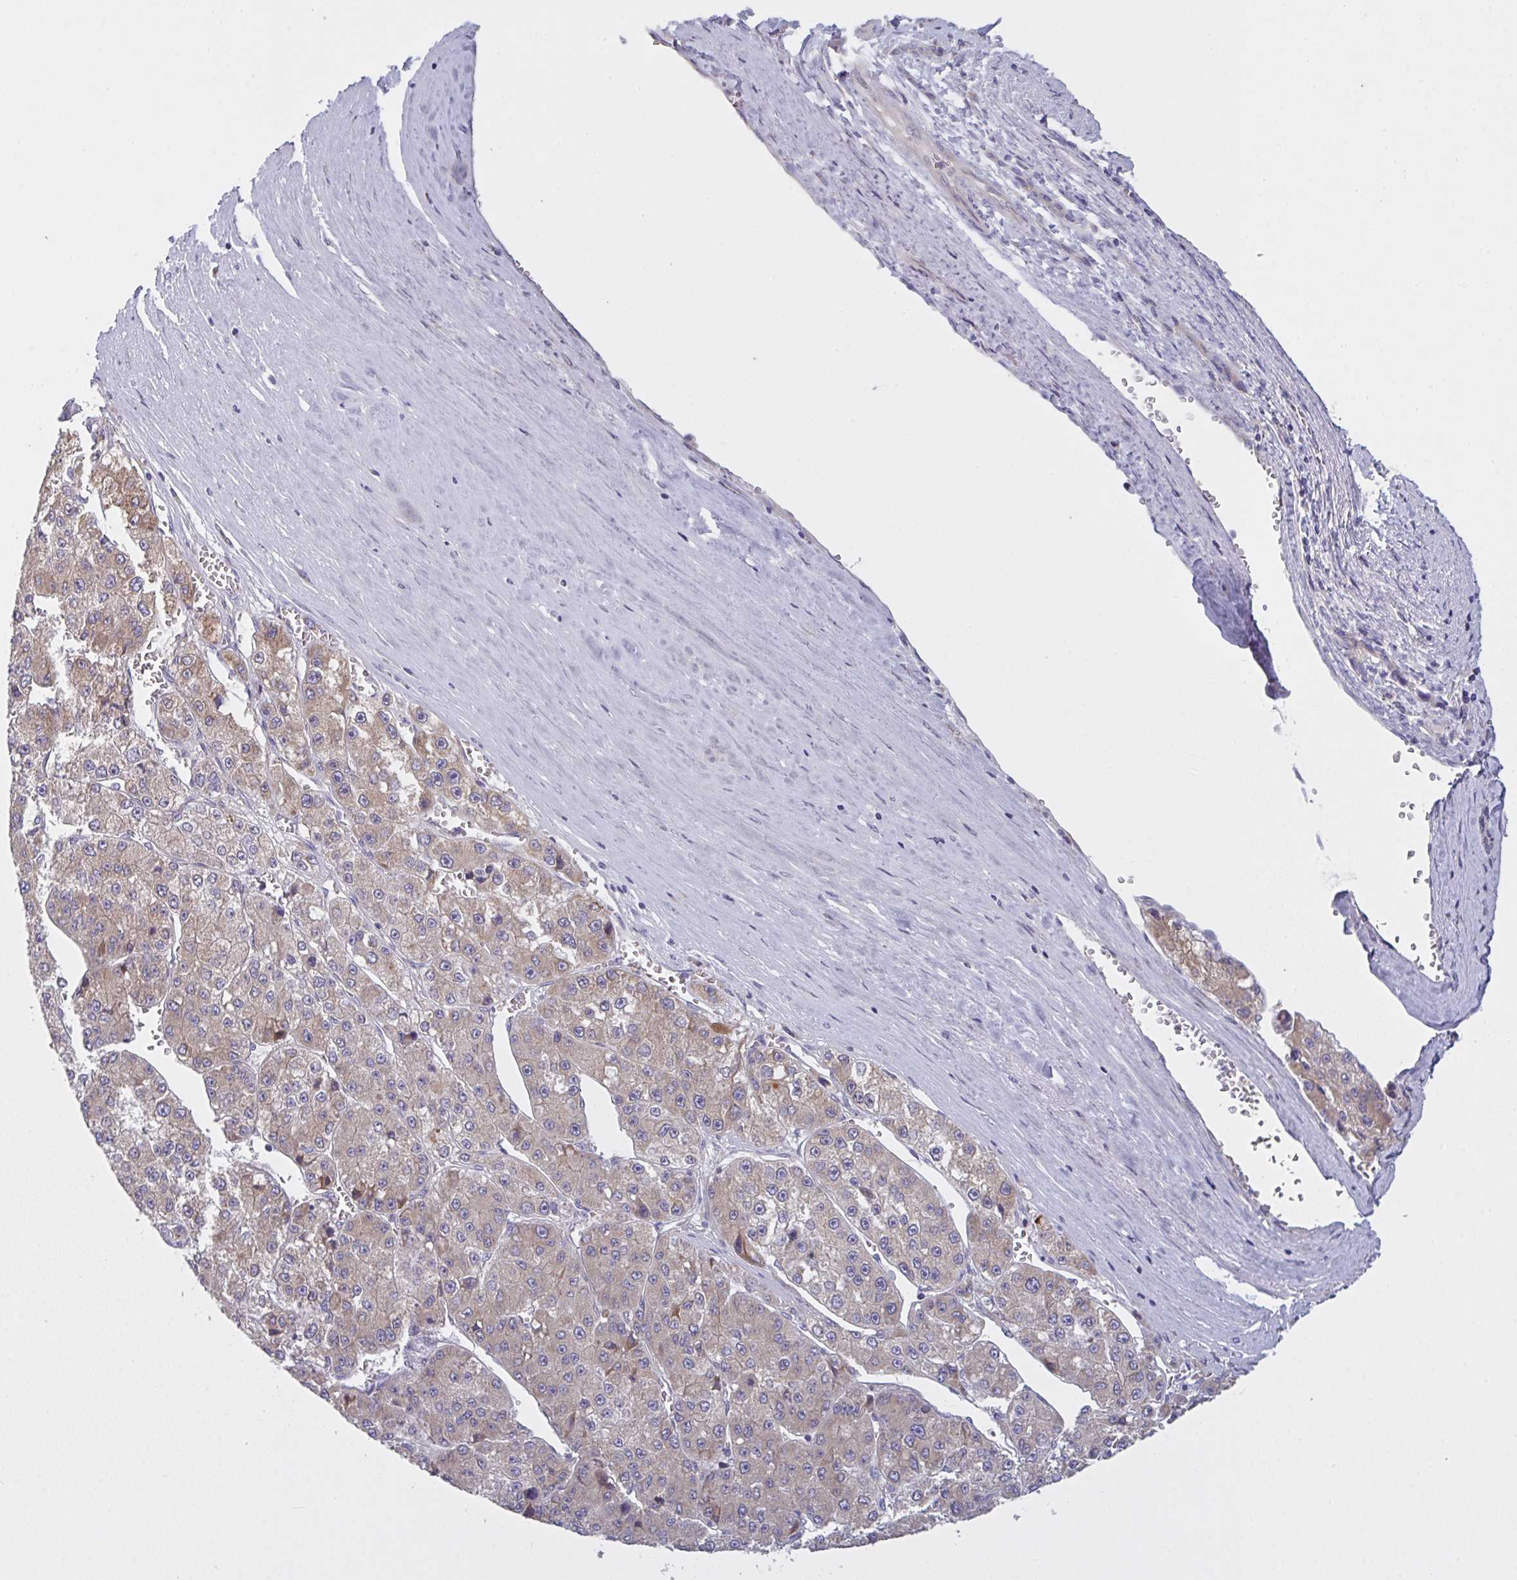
{"staining": {"intensity": "weak", "quantity": "25%-75%", "location": "cytoplasmic/membranous"}, "tissue": "liver cancer", "cell_type": "Tumor cells", "image_type": "cancer", "snomed": [{"axis": "morphology", "description": "Carcinoma, Hepatocellular, NOS"}, {"axis": "topography", "description": "Liver"}], "caption": "Tumor cells reveal weak cytoplasmic/membranous positivity in about 25%-75% of cells in liver cancer.", "gene": "MRPS2", "patient": {"sex": "female", "age": 73}}